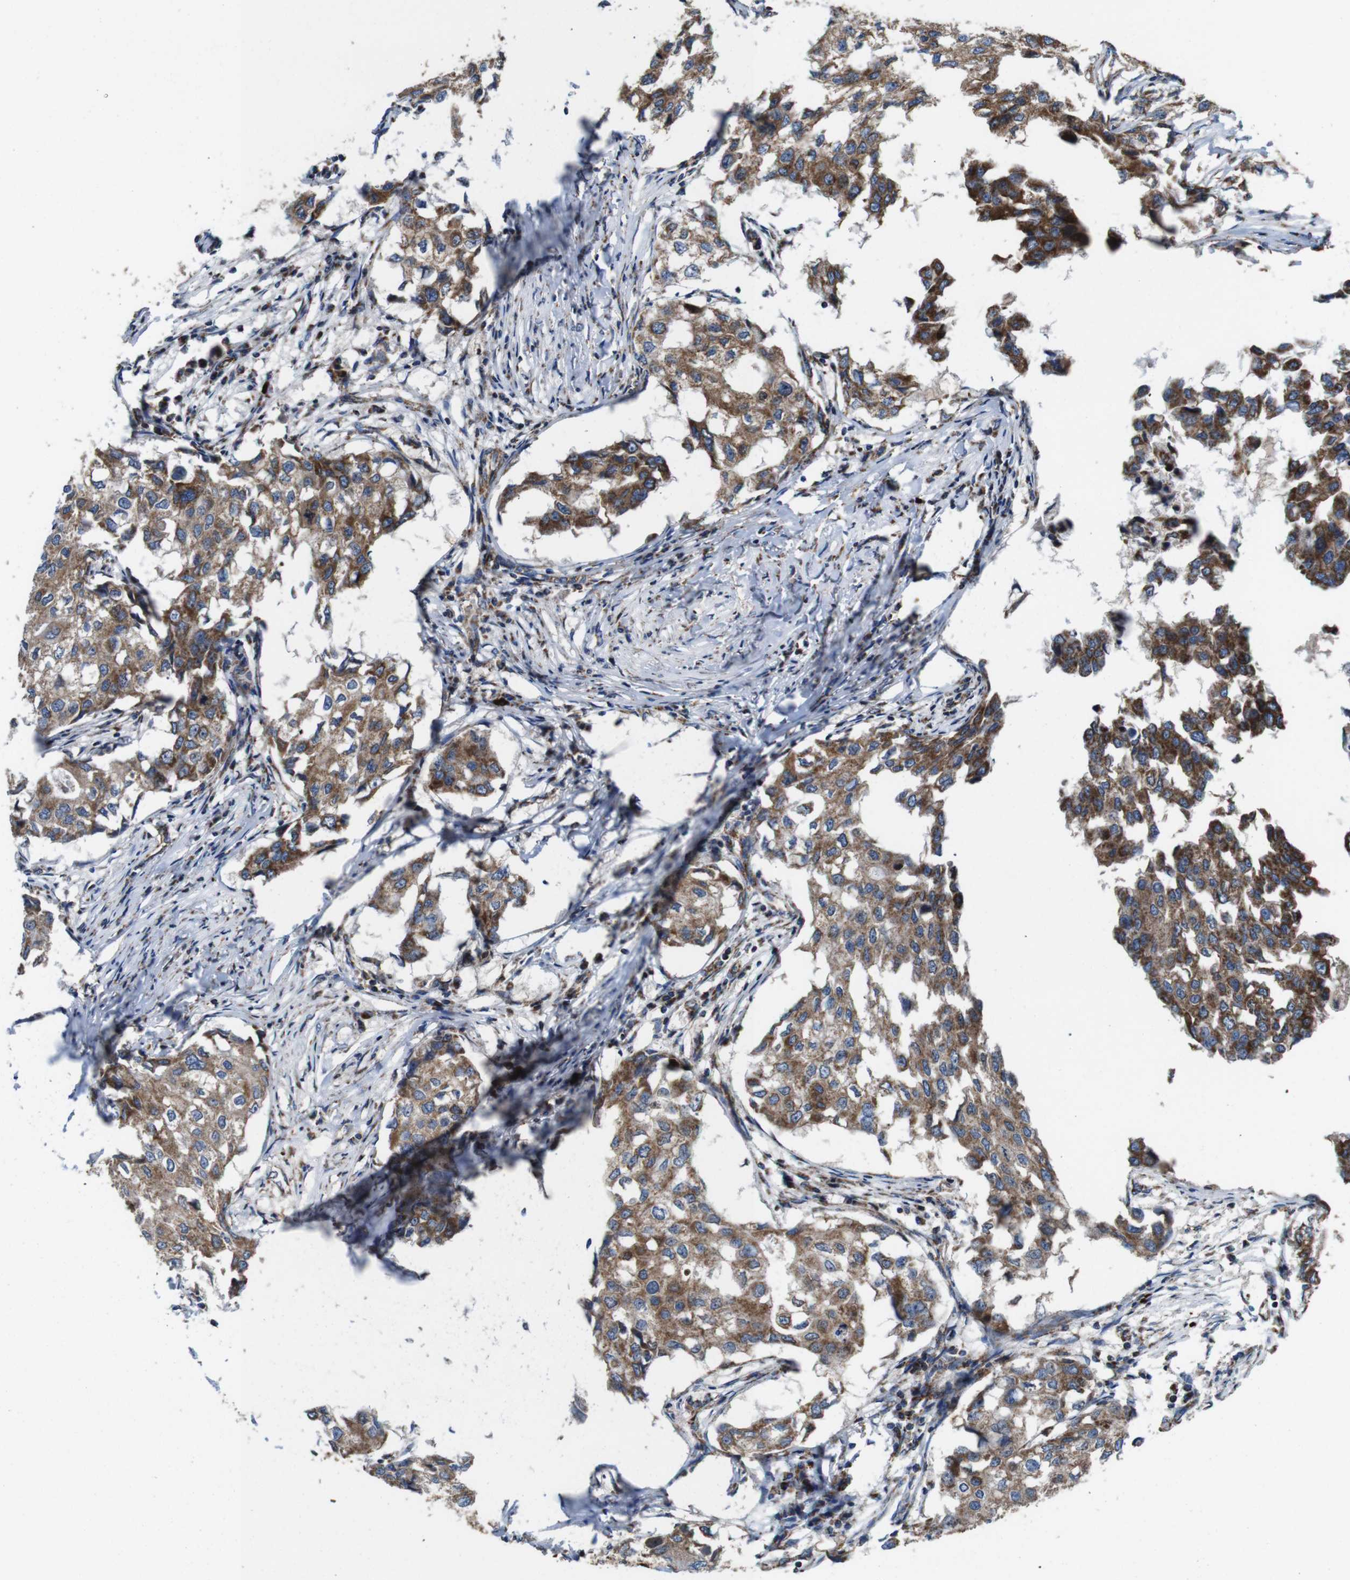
{"staining": {"intensity": "moderate", "quantity": ">75%", "location": "cytoplasmic/membranous"}, "tissue": "breast cancer", "cell_type": "Tumor cells", "image_type": "cancer", "snomed": [{"axis": "morphology", "description": "Duct carcinoma"}, {"axis": "topography", "description": "Breast"}], "caption": "A histopathology image of breast cancer (infiltrating ductal carcinoma) stained for a protein displays moderate cytoplasmic/membranous brown staining in tumor cells. (IHC, brightfield microscopy, high magnification).", "gene": "HK1", "patient": {"sex": "female", "age": 27}}